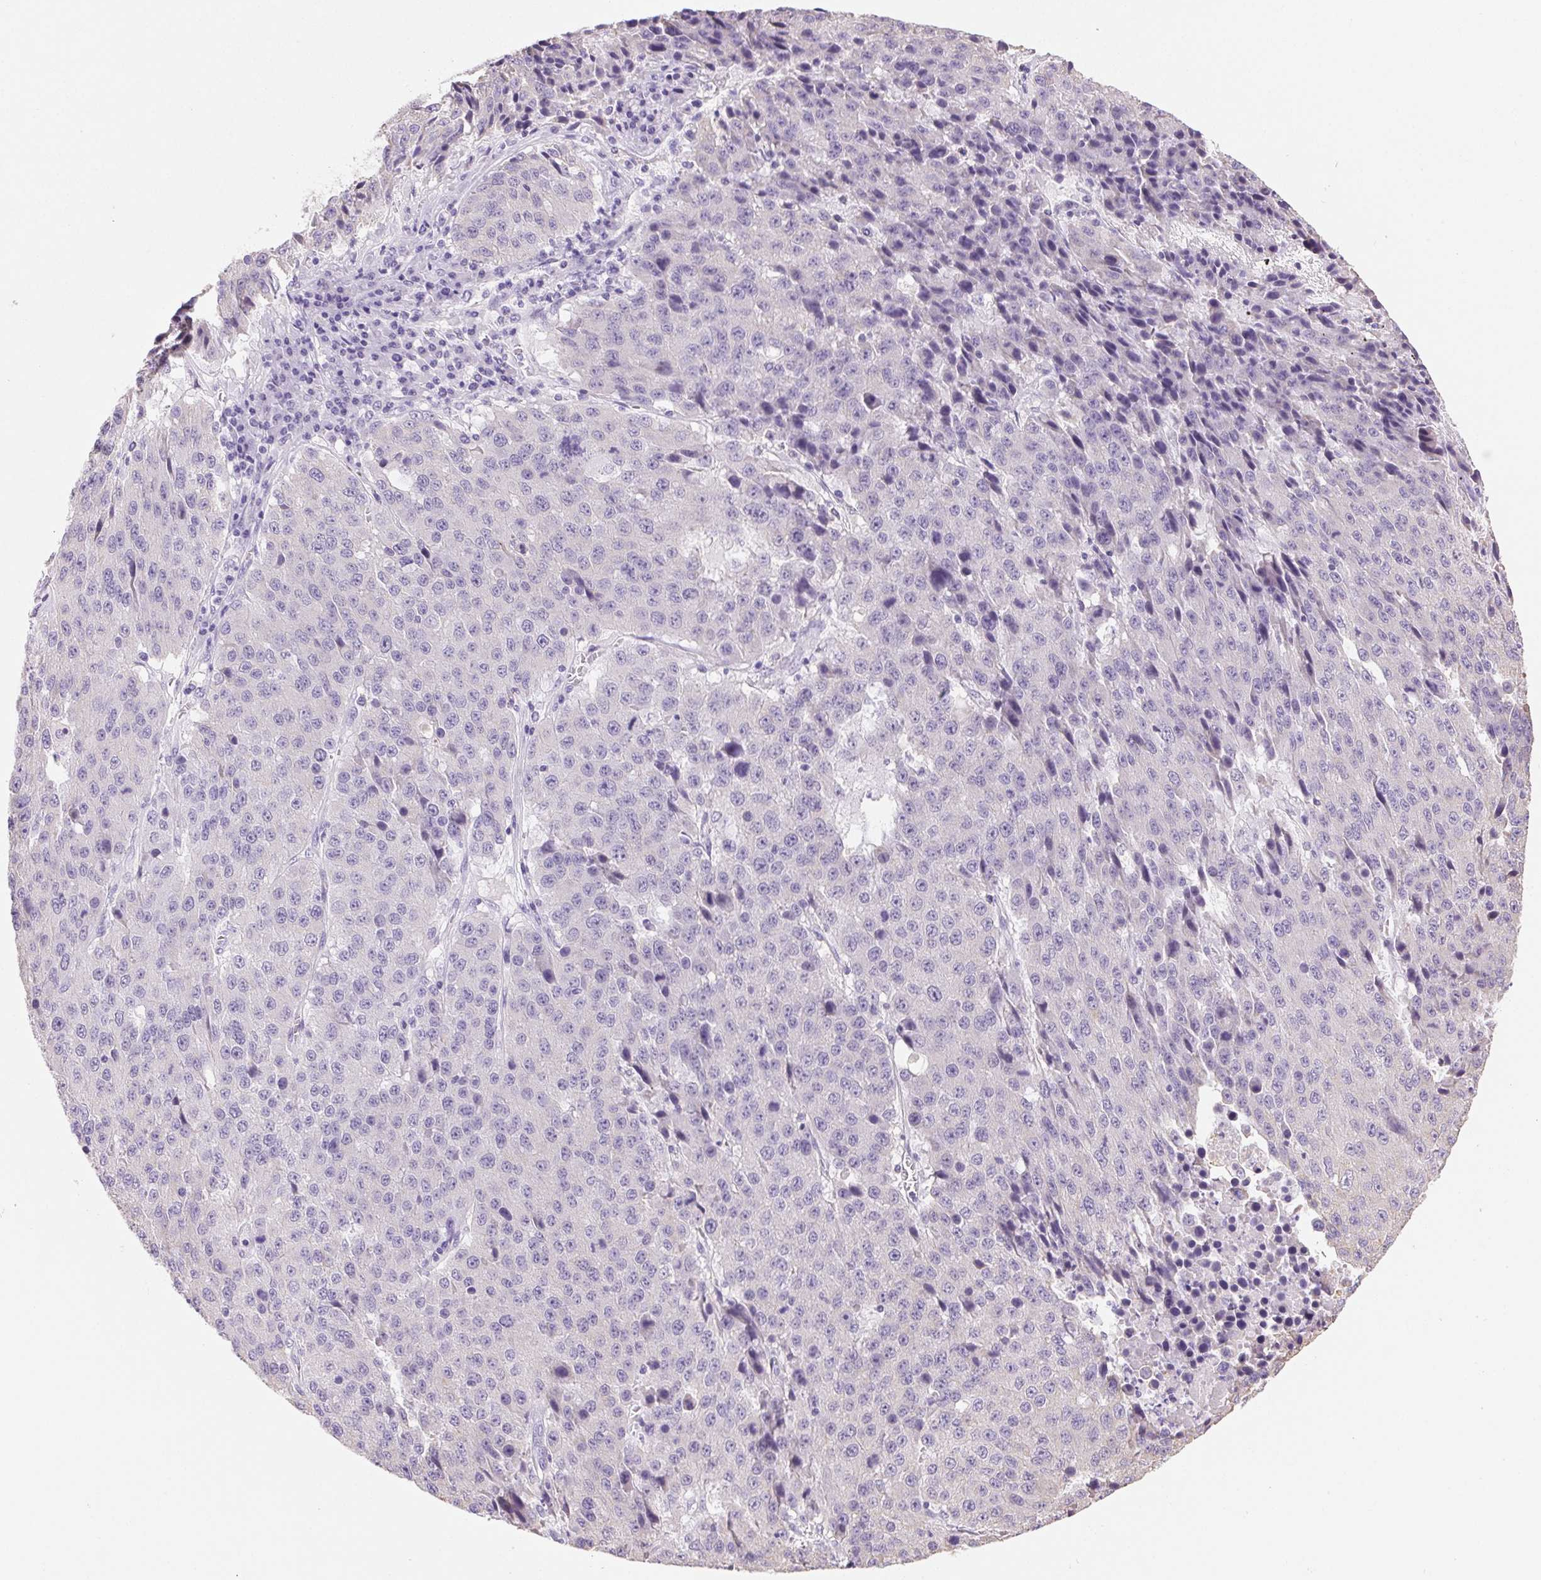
{"staining": {"intensity": "negative", "quantity": "none", "location": "none"}, "tissue": "stomach cancer", "cell_type": "Tumor cells", "image_type": "cancer", "snomed": [{"axis": "morphology", "description": "Adenocarcinoma, NOS"}, {"axis": "topography", "description": "Stomach"}], "caption": "Tumor cells are negative for brown protein staining in adenocarcinoma (stomach). (DAB immunohistochemistry (IHC) with hematoxylin counter stain).", "gene": "CLDN10", "patient": {"sex": "male", "age": 71}}